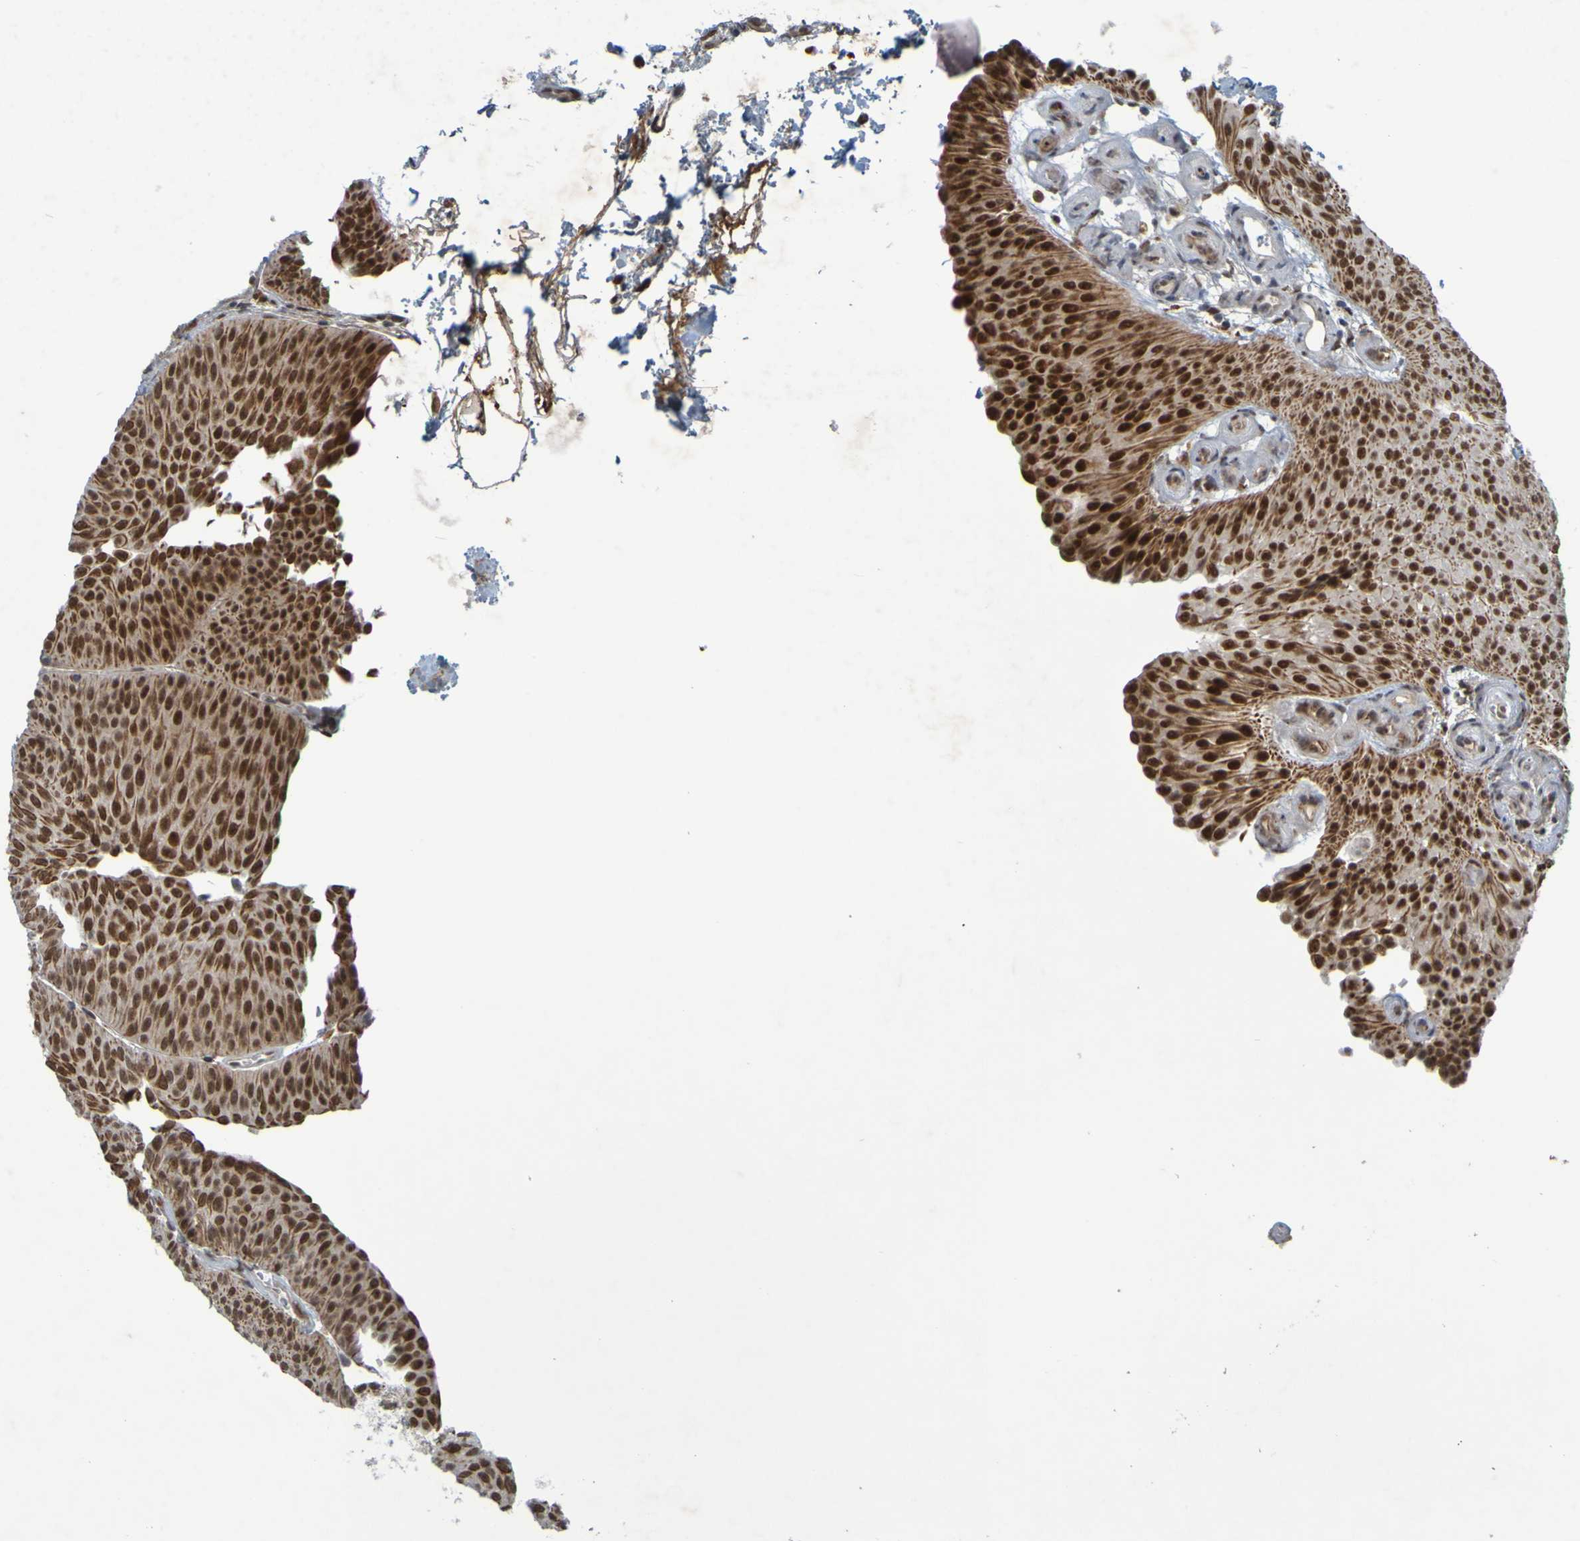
{"staining": {"intensity": "strong", "quantity": ">75%", "location": "cytoplasmic/membranous,nuclear"}, "tissue": "urothelial cancer", "cell_type": "Tumor cells", "image_type": "cancer", "snomed": [{"axis": "morphology", "description": "Urothelial carcinoma, Low grade"}, {"axis": "topography", "description": "Urinary bladder"}], "caption": "This is an image of IHC staining of urothelial carcinoma (low-grade), which shows strong positivity in the cytoplasmic/membranous and nuclear of tumor cells.", "gene": "MCPH1", "patient": {"sex": "female", "age": 60}}